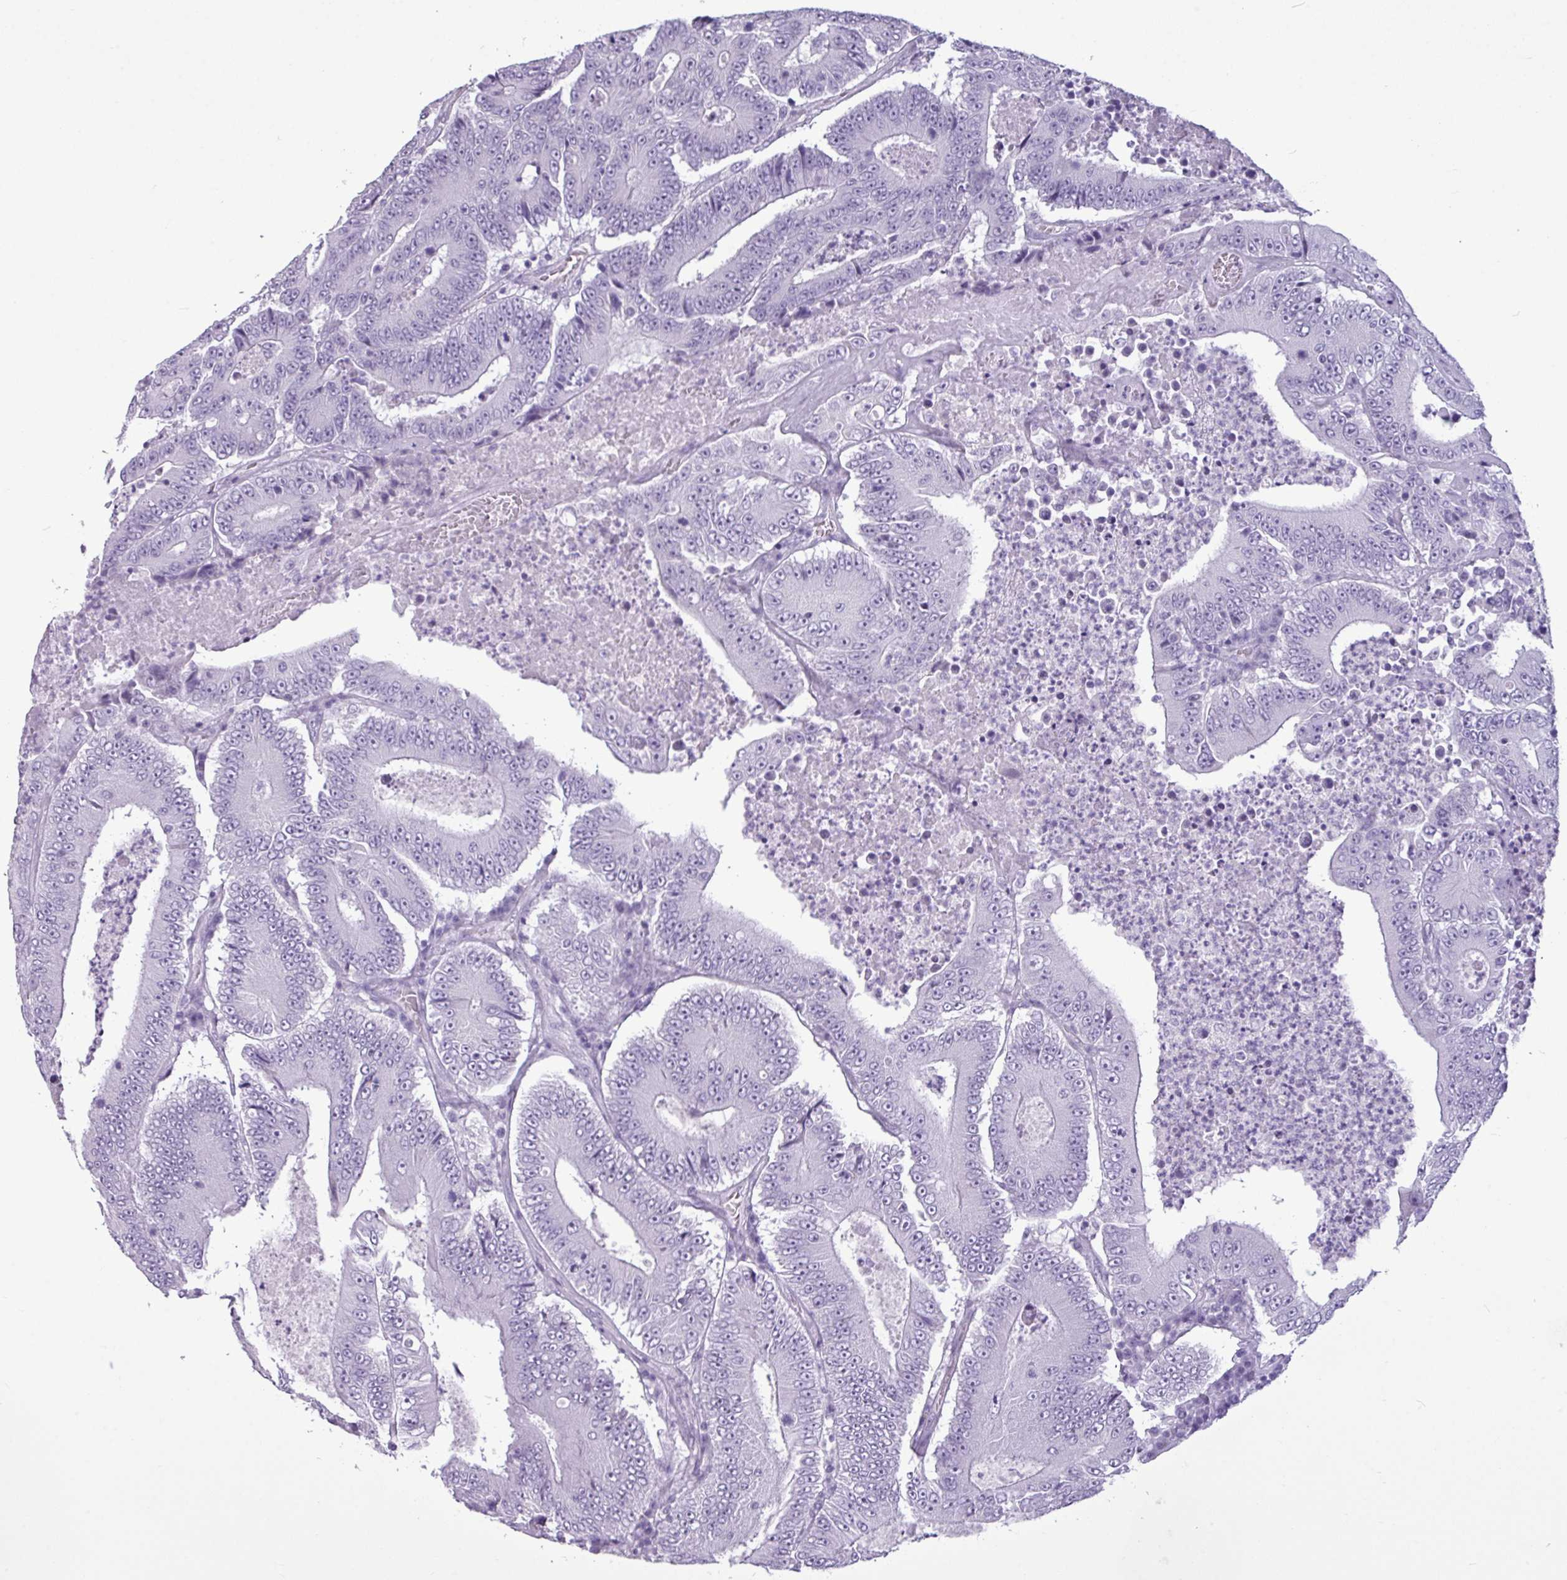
{"staining": {"intensity": "negative", "quantity": "none", "location": "none"}, "tissue": "colorectal cancer", "cell_type": "Tumor cells", "image_type": "cancer", "snomed": [{"axis": "morphology", "description": "Adenocarcinoma, NOS"}, {"axis": "topography", "description": "Colon"}], "caption": "The immunohistochemistry (IHC) micrograph has no significant positivity in tumor cells of colorectal cancer tissue. (Stains: DAB (3,3'-diaminobenzidine) immunohistochemistry (IHC) with hematoxylin counter stain, Microscopy: brightfield microscopy at high magnification).", "gene": "AMY2A", "patient": {"sex": "male", "age": 83}}